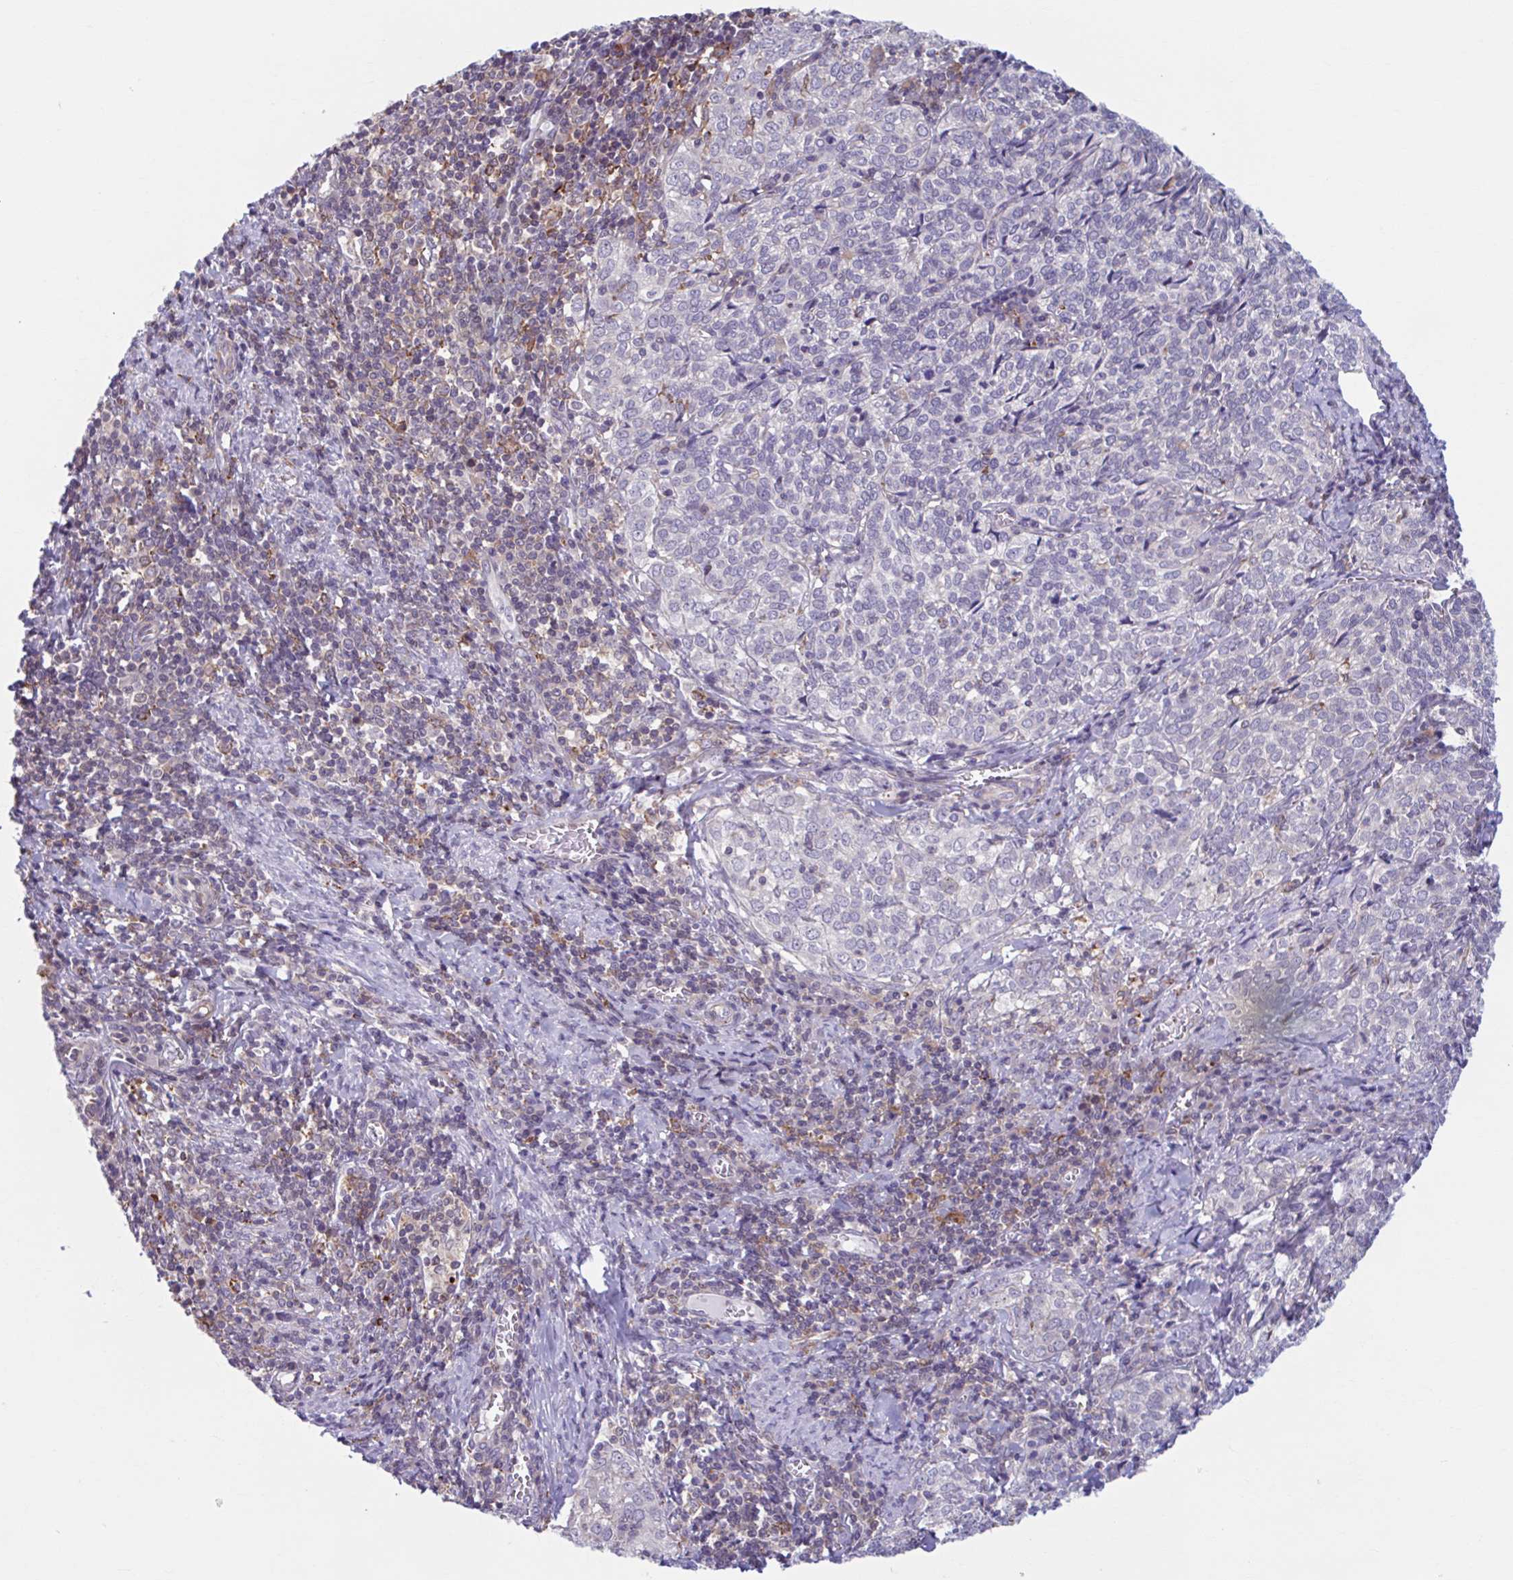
{"staining": {"intensity": "negative", "quantity": "none", "location": "none"}, "tissue": "cervical cancer", "cell_type": "Tumor cells", "image_type": "cancer", "snomed": [{"axis": "morphology", "description": "Normal tissue, NOS"}, {"axis": "morphology", "description": "Squamous cell carcinoma, NOS"}, {"axis": "topography", "description": "Vagina"}, {"axis": "topography", "description": "Cervix"}], "caption": "A photomicrograph of cervical cancer stained for a protein shows no brown staining in tumor cells.", "gene": "ADAT3", "patient": {"sex": "female", "age": 45}}